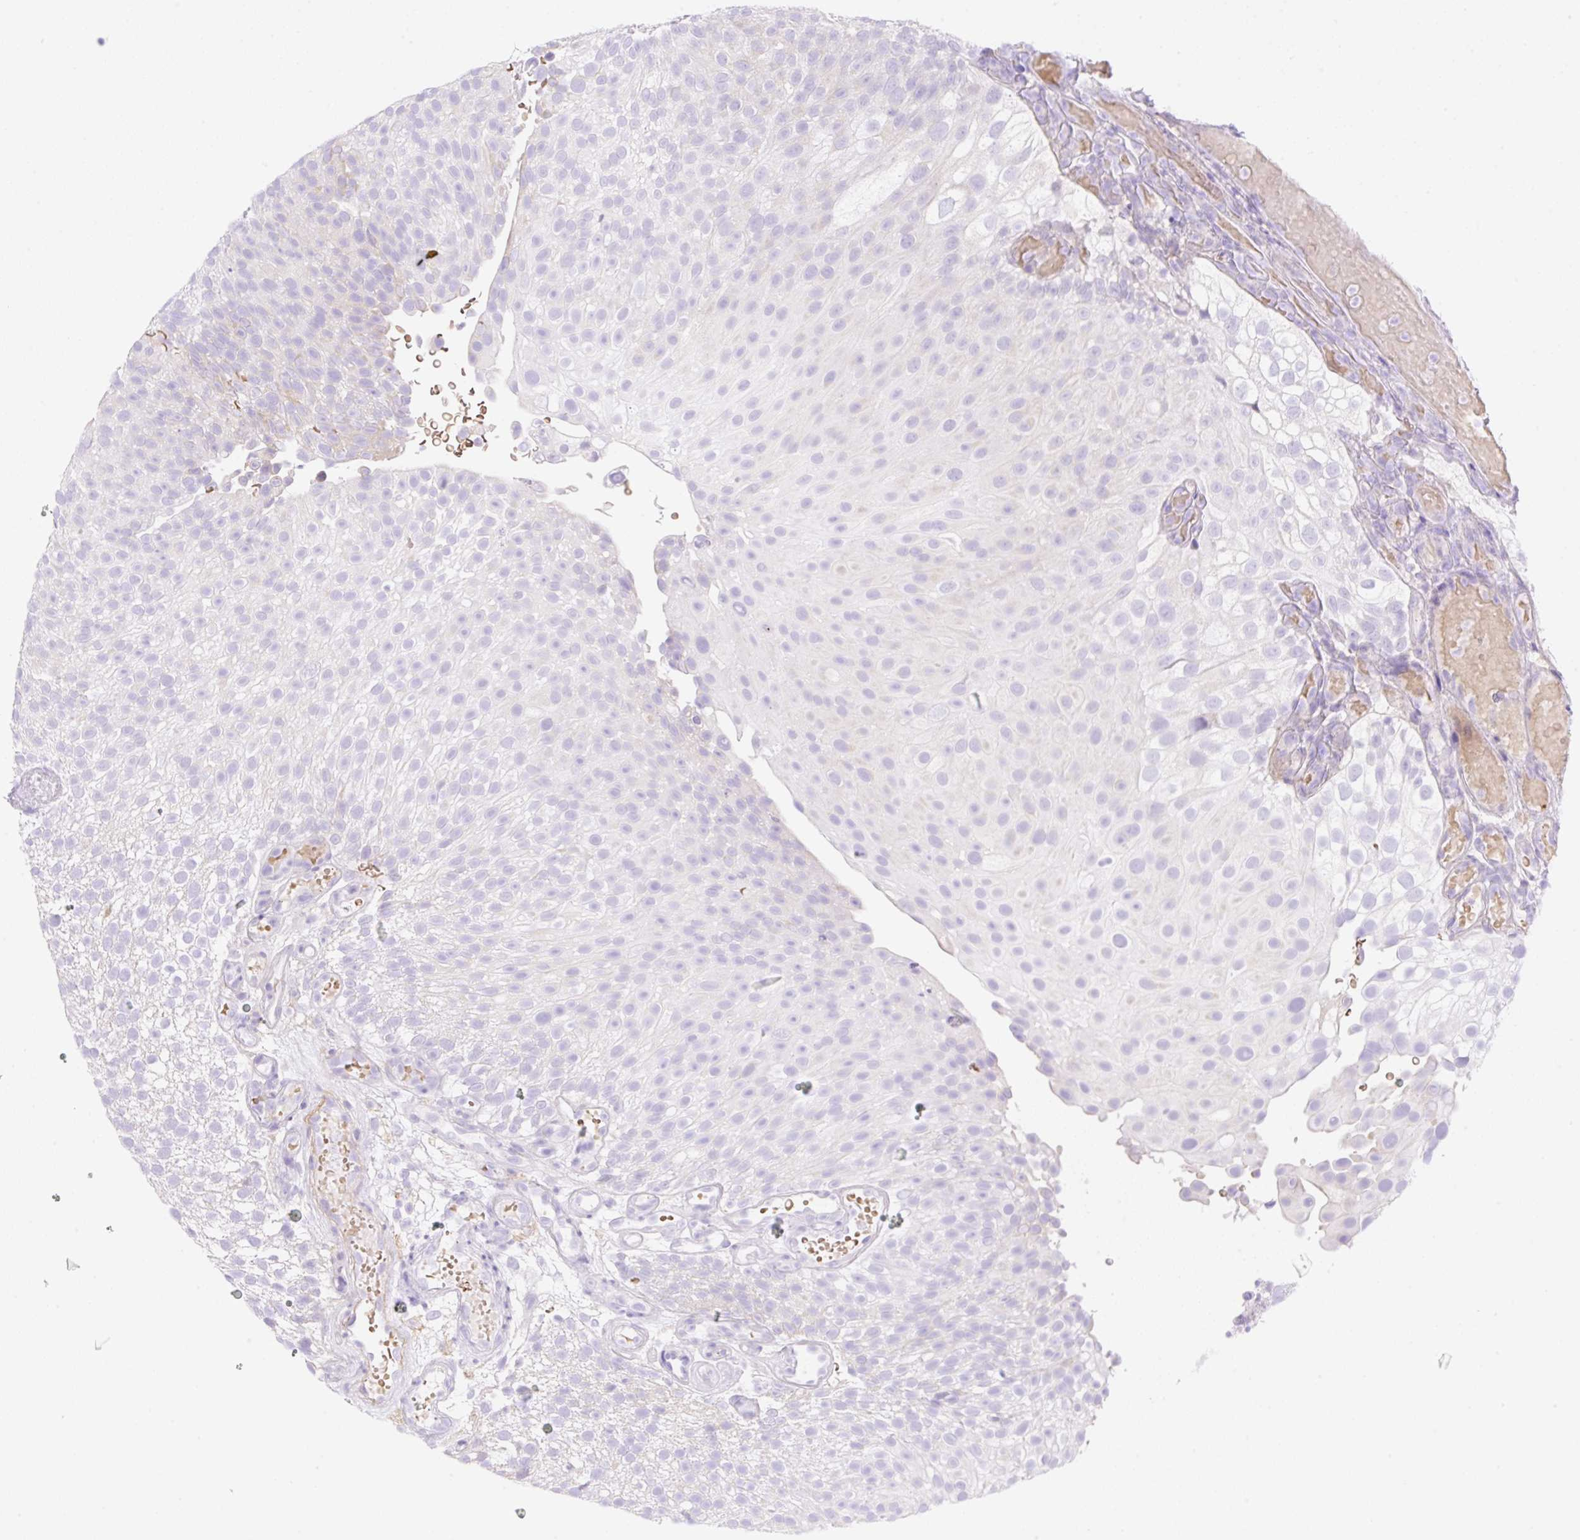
{"staining": {"intensity": "negative", "quantity": "none", "location": "none"}, "tissue": "urothelial cancer", "cell_type": "Tumor cells", "image_type": "cancer", "snomed": [{"axis": "morphology", "description": "Urothelial carcinoma, Low grade"}, {"axis": "topography", "description": "Urinary bladder"}], "caption": "An immunohistochemistry (IHC) image of low-grade urothelial carcinoma is shown. There is no staining in tumor cells of low-grade urothelial carcinoma.", "gene": "CDX1", "patient": {"sex": "male", "age": 78}}